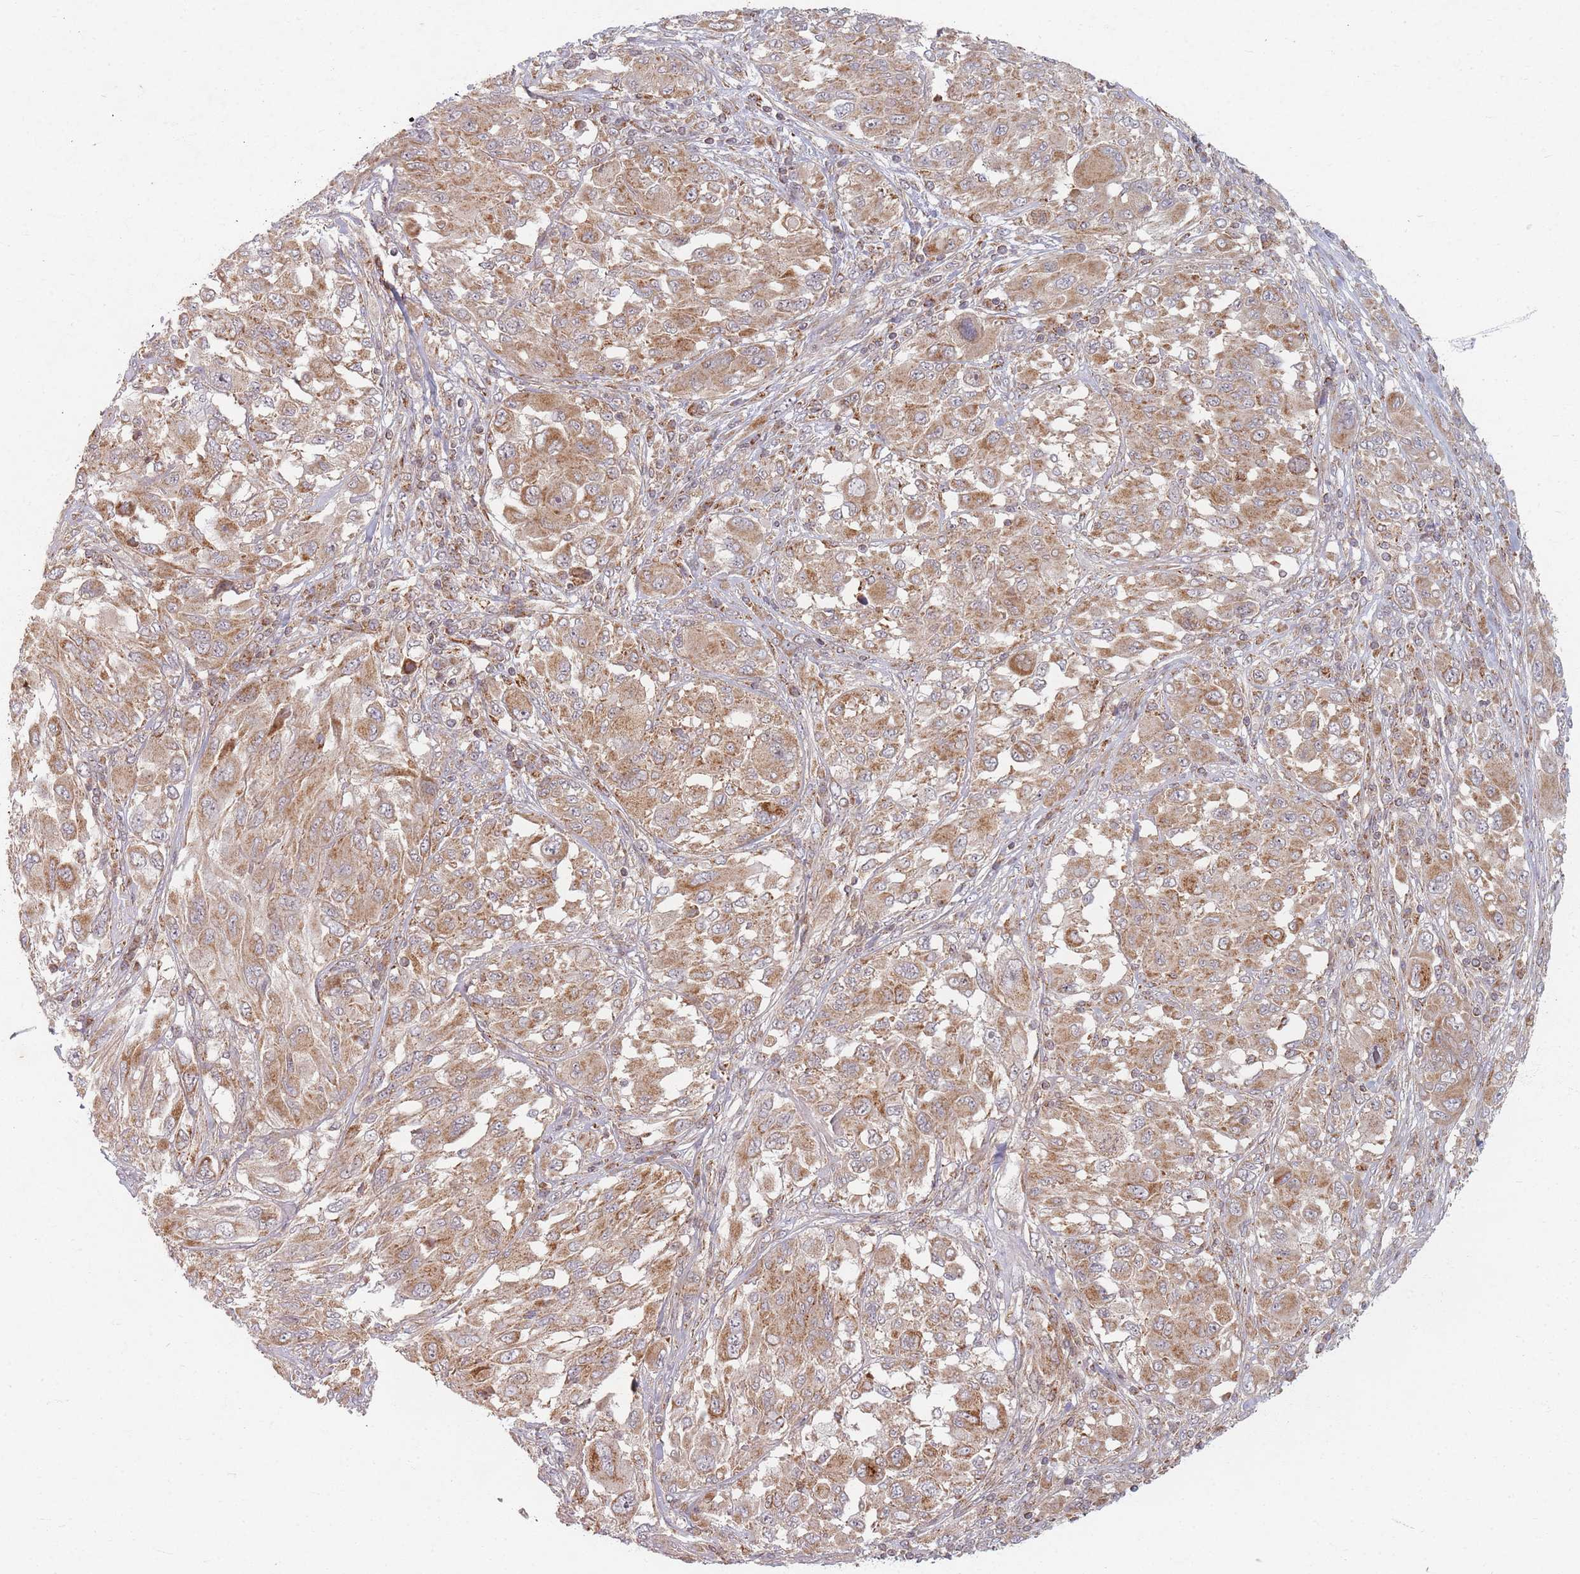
{"staining": {"intensity": "moderate", "quantity": ">75%", "location": "cytoplasmic/membranous"}, "tissue": "melanoma", "cell_type": "Tumor cells", "image_type": "cancer", "snomed": [{"axis": "morphology", "description": "Malignant melanoma, NOS"}, {"axis": "topography", "description": "Skin"}], "caption": "The photomicrograph exhibits staining of malignant melanoma, revealing moderate cytoplasmic/membranous protein staining (brown color) within tumor cells. (Stains: DAB (3,3'-diaminobenzidine) in brown, nuclei in blue, Microscopy: brightfield microscopy at high magnification).", "gene": "RADX", "patient": {"sex": "female", "age": 91}}